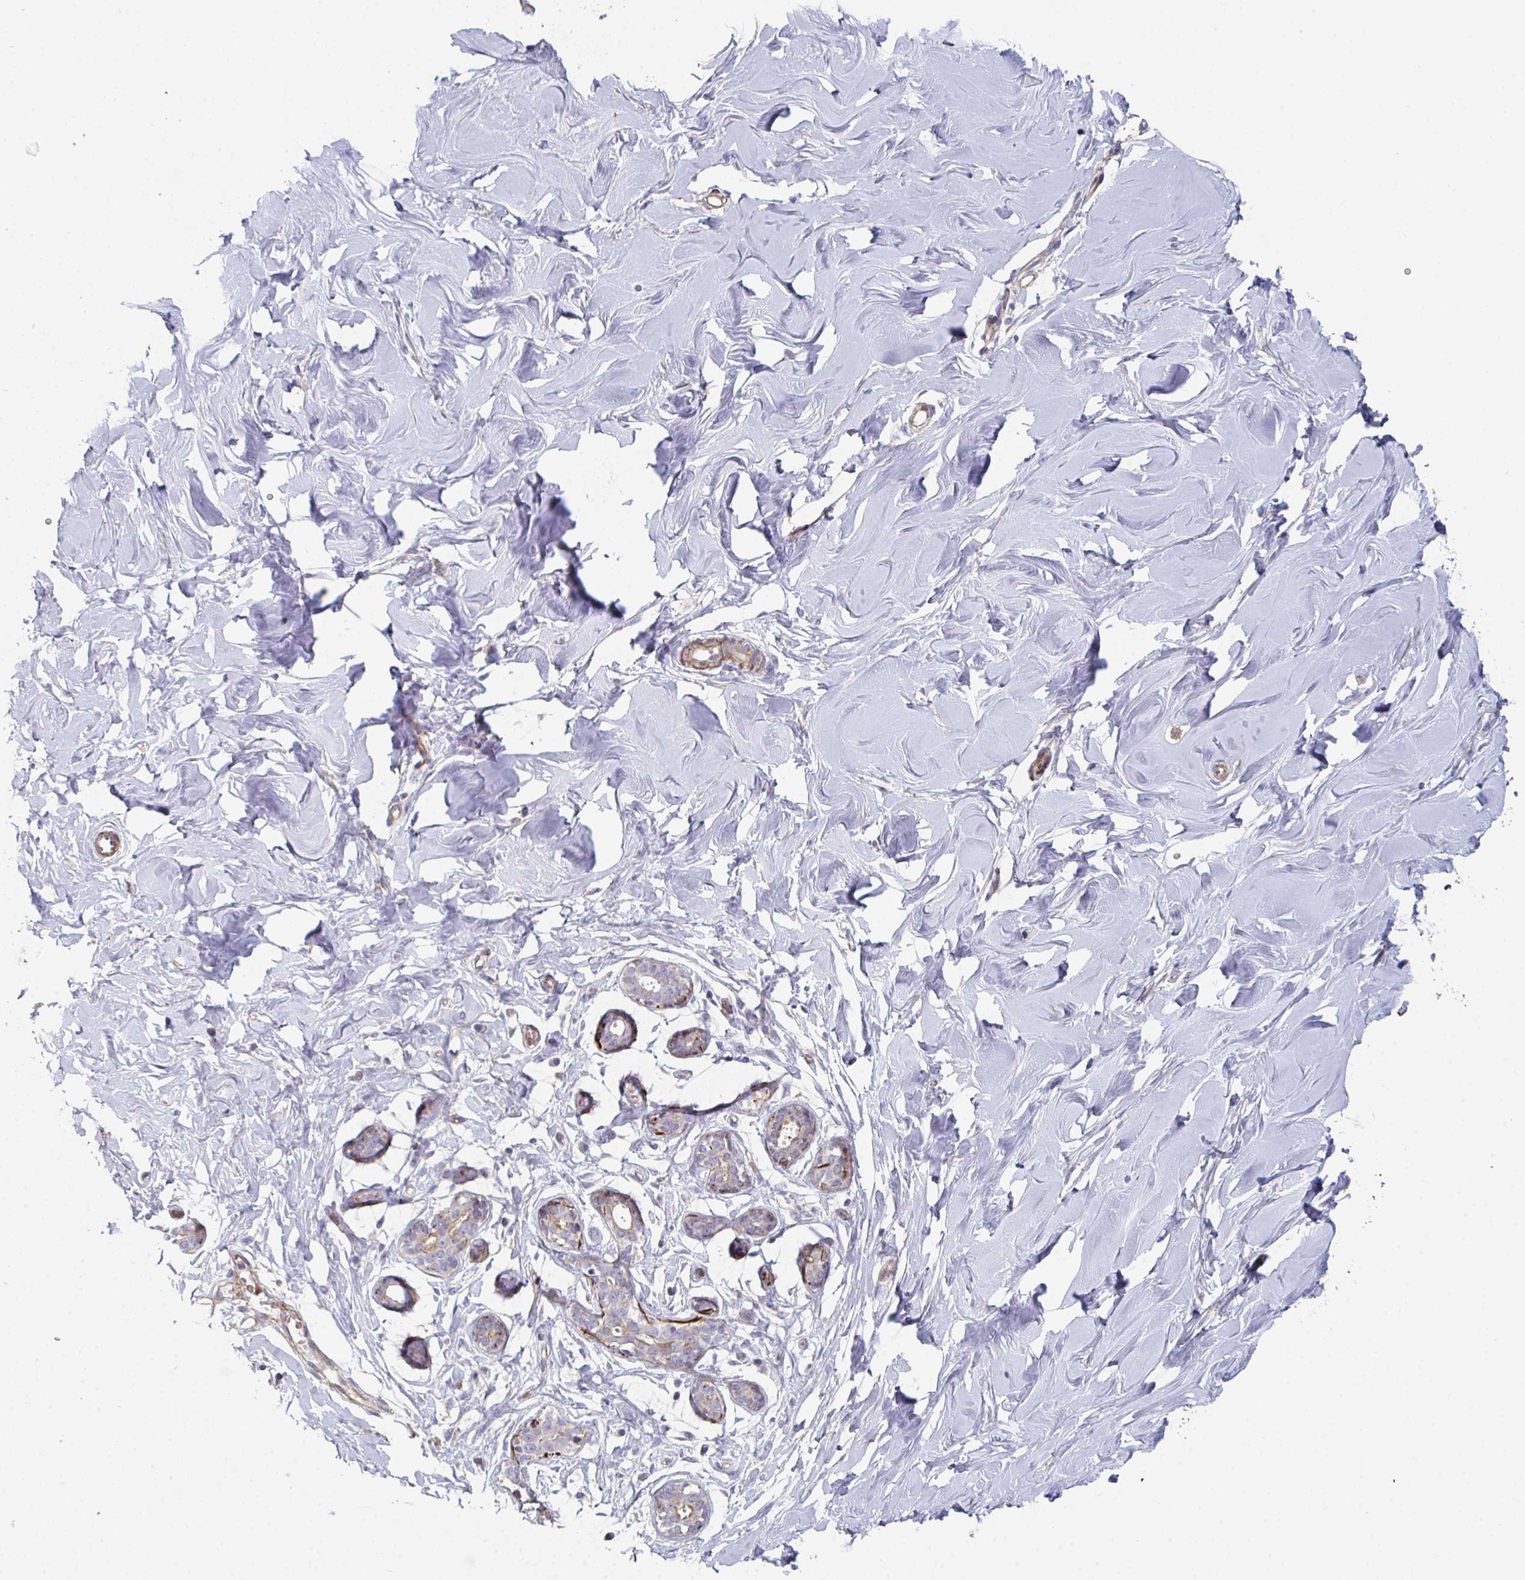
{"staining": {"intensity": "negative", "quantity": "none", "location": "none"}, "tissue": "breast", "cell_type": "Adipocytes", "image_type": "normal", "snomed": [{"axis": "morphology", "description": "Normal tissue, NOS"}, {"axis": "topography", "description": "Breast"}], "caption": "Human breast stained for a protein using immunohistochemistry displays no staining in adipocytes.", "gene": "FZD2", "patient": {"sex": "female", "age": 27}}